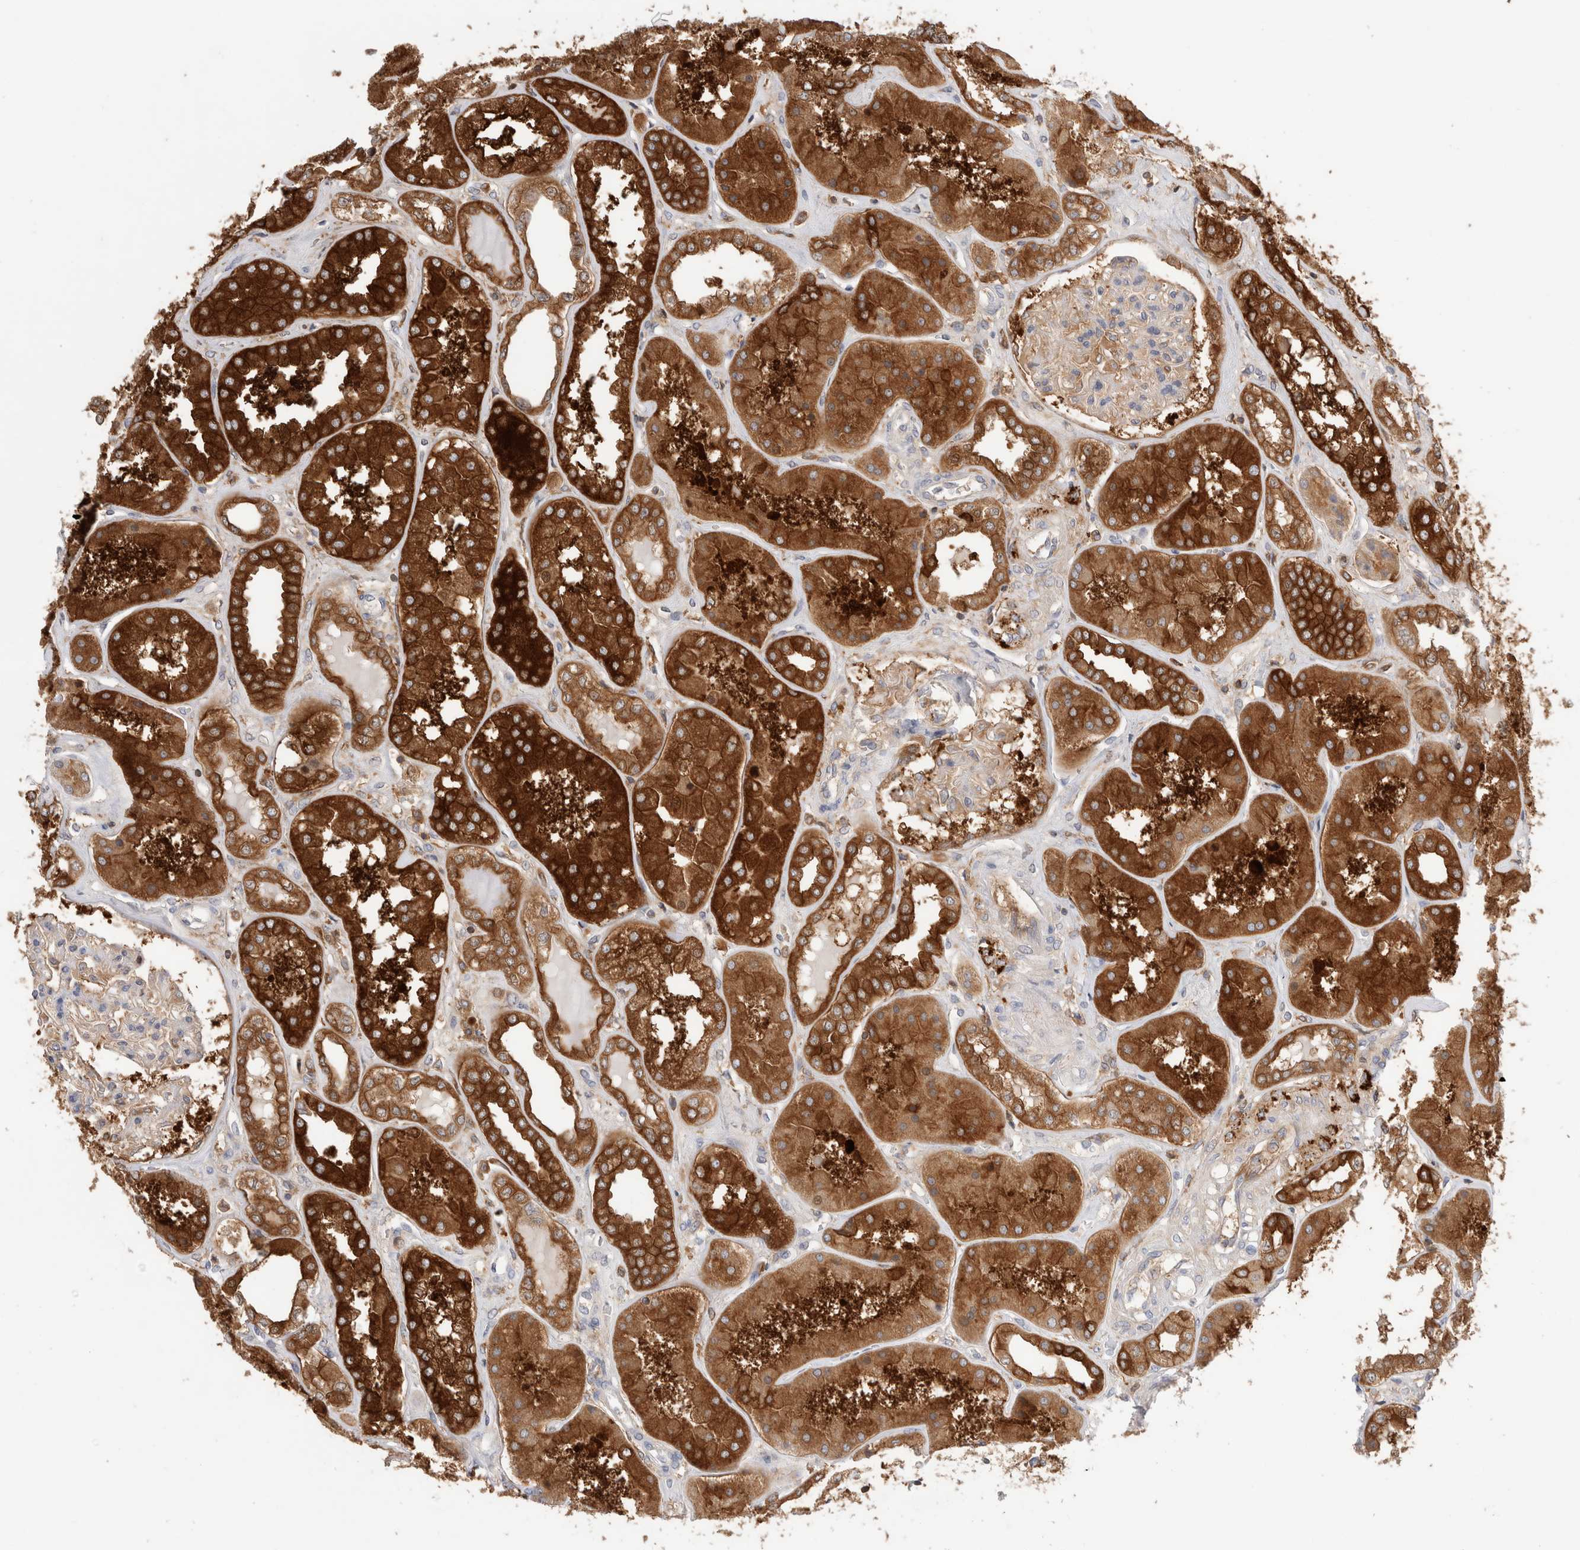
{"staining": {"intensity": "moderate", "quantity": "25%-75%", "location": "cytoplasmic/membranous"}, "tissue": "kidney", "cell_type": "Cells in glomeruli", "image_type": "normal", "snomed": [{"axis": "morphology", "description": "Normal tissue, NOS"}, {"axis": "topography", "description": "Kidney"}], "caption": "A photomicrograph showing moderate cytoplasmic/membranous positivity in about 25%-75% of cells in glomeruli in benign kidney, as visualized by brown immunohistochemical staining.", "gene": "KLHL14", "patient": {"sex": "female", "age": 56}}